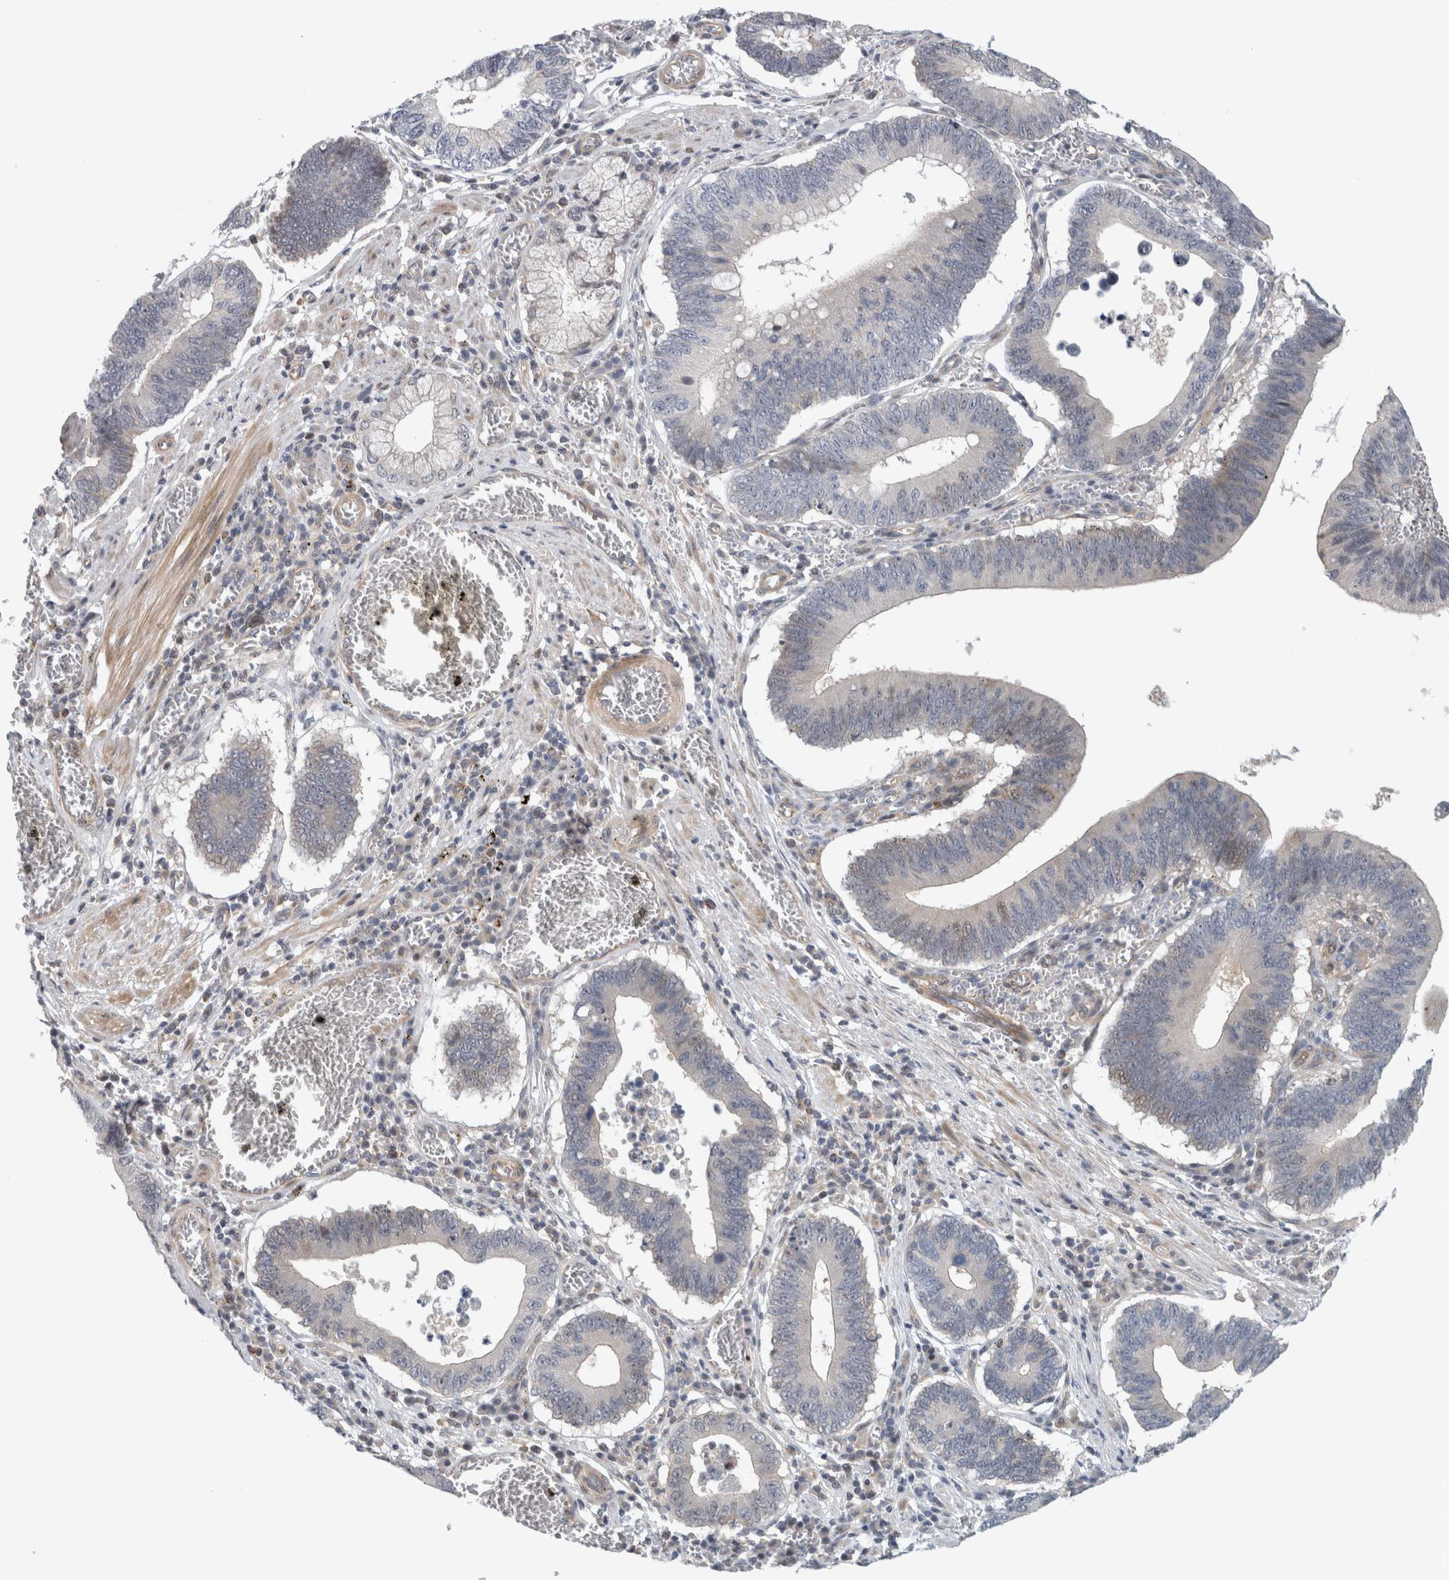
{"staining": {"intensity": "weak", "quantity": "<25%", "location": "nuclear"}, "tissue": "stomach cancer", "cell_type": "Tumor cells", "image_type": "cancer", "snomed": [{"axis": "morphology", "description": "Adenocarcinoma, NOS"}, {"axis": "topography", "description": "Stomach"}, {"axis": "topography", "description": "Gastric cardia"}], "caption": "High power microscopy image of an IHC image of stomach cancer (adenocarcinoma), revealing no significant positivity in tumor cells.", "gene": "ZNF804B", "patient": {"sex": "male", "age": 59}}